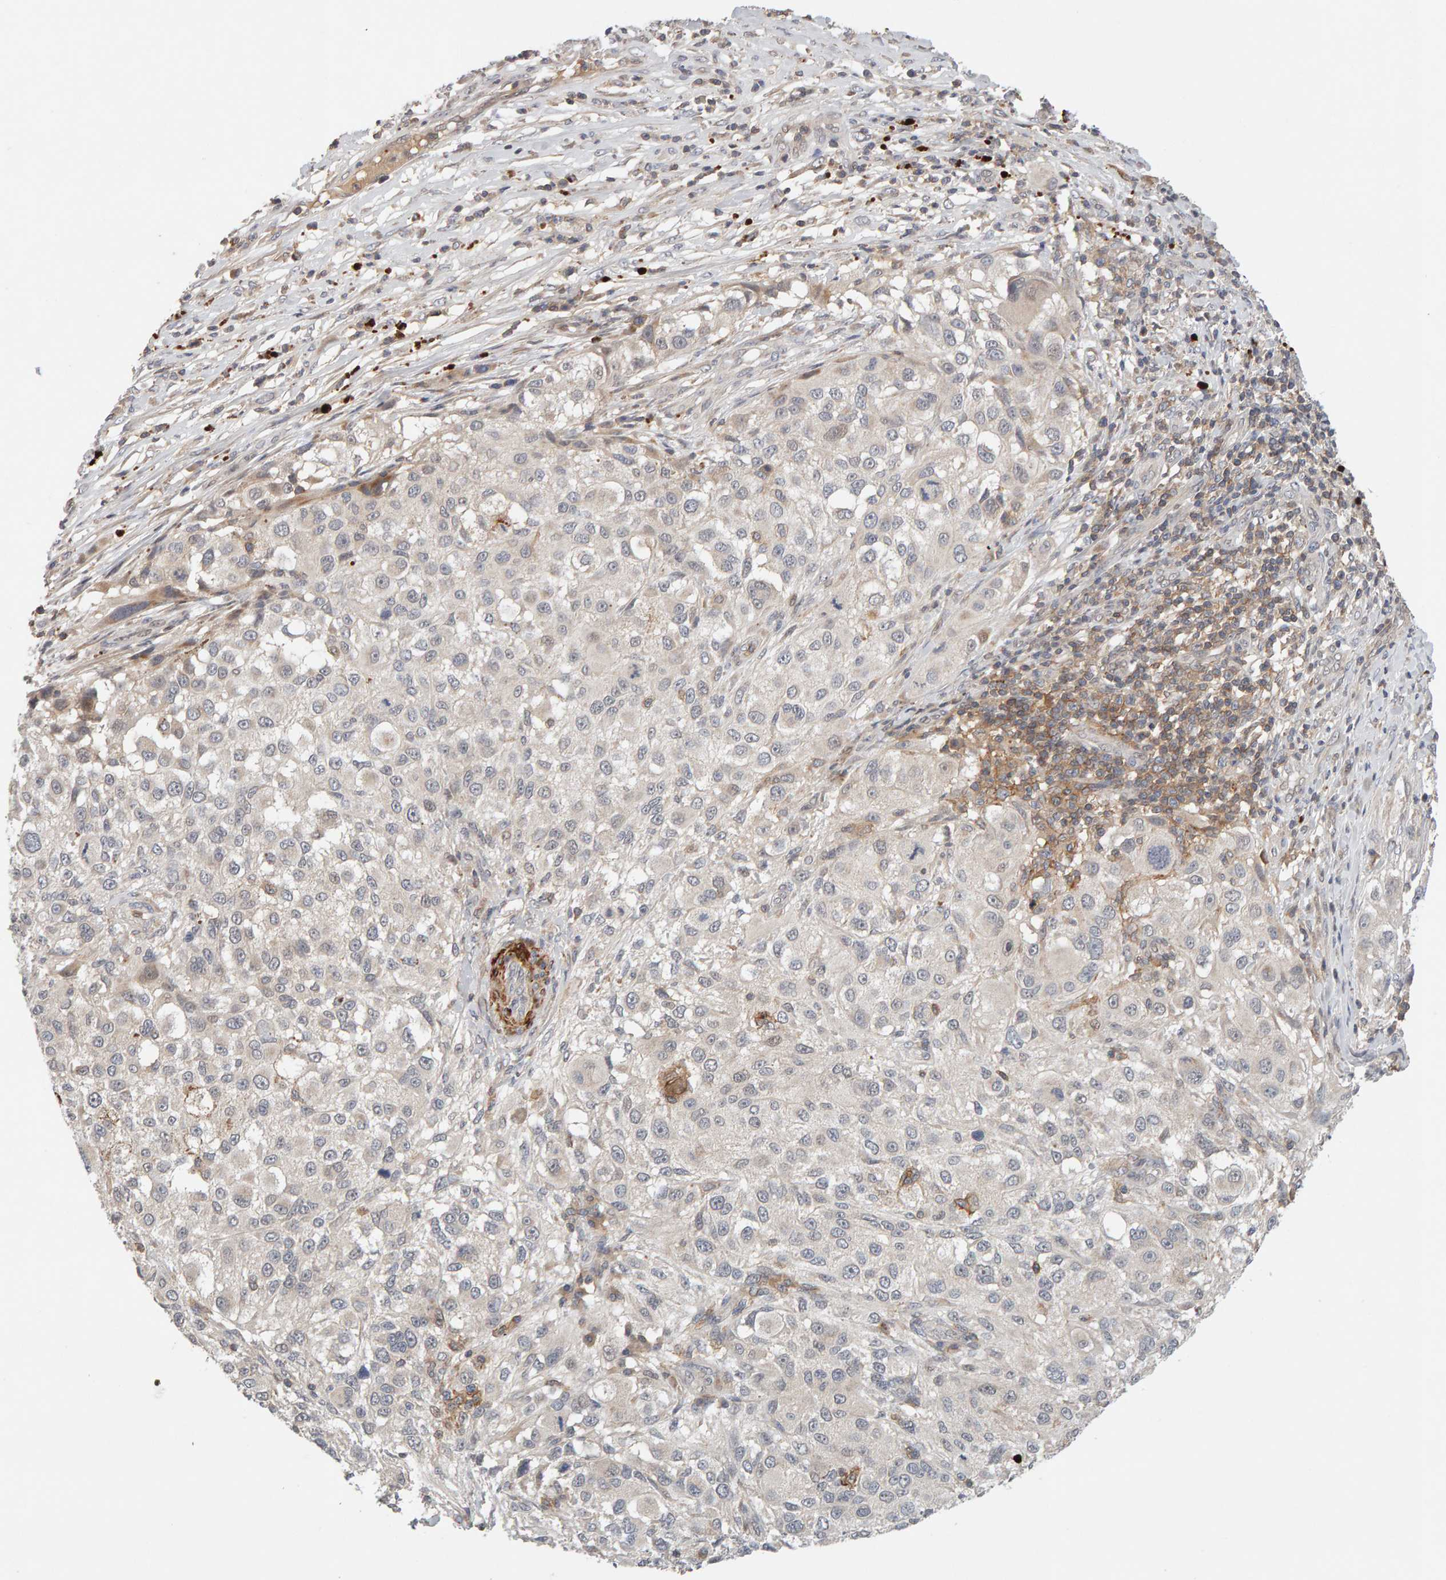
{"staining": {"intensity": "negative", "quantity": "none", "location": "none"}, "tissue": "melanoma", "cell_type": "Tumor cells", "image_type": "cancer", "snomed": [{"axis": "morphology", "description": "Necrosis, NOS"}, {"axis": "morphology", "description": "Malignant melanoma, NOS"}, {"axis": "topography", "description": "Skin"}], "caption": "Immunohistochemistry image of melanoma stained for a protein (brown), which exhibits no staining in tumor cells.", "gene": "NUDCD1", "patient": {"sex": "female", "age": 87}}